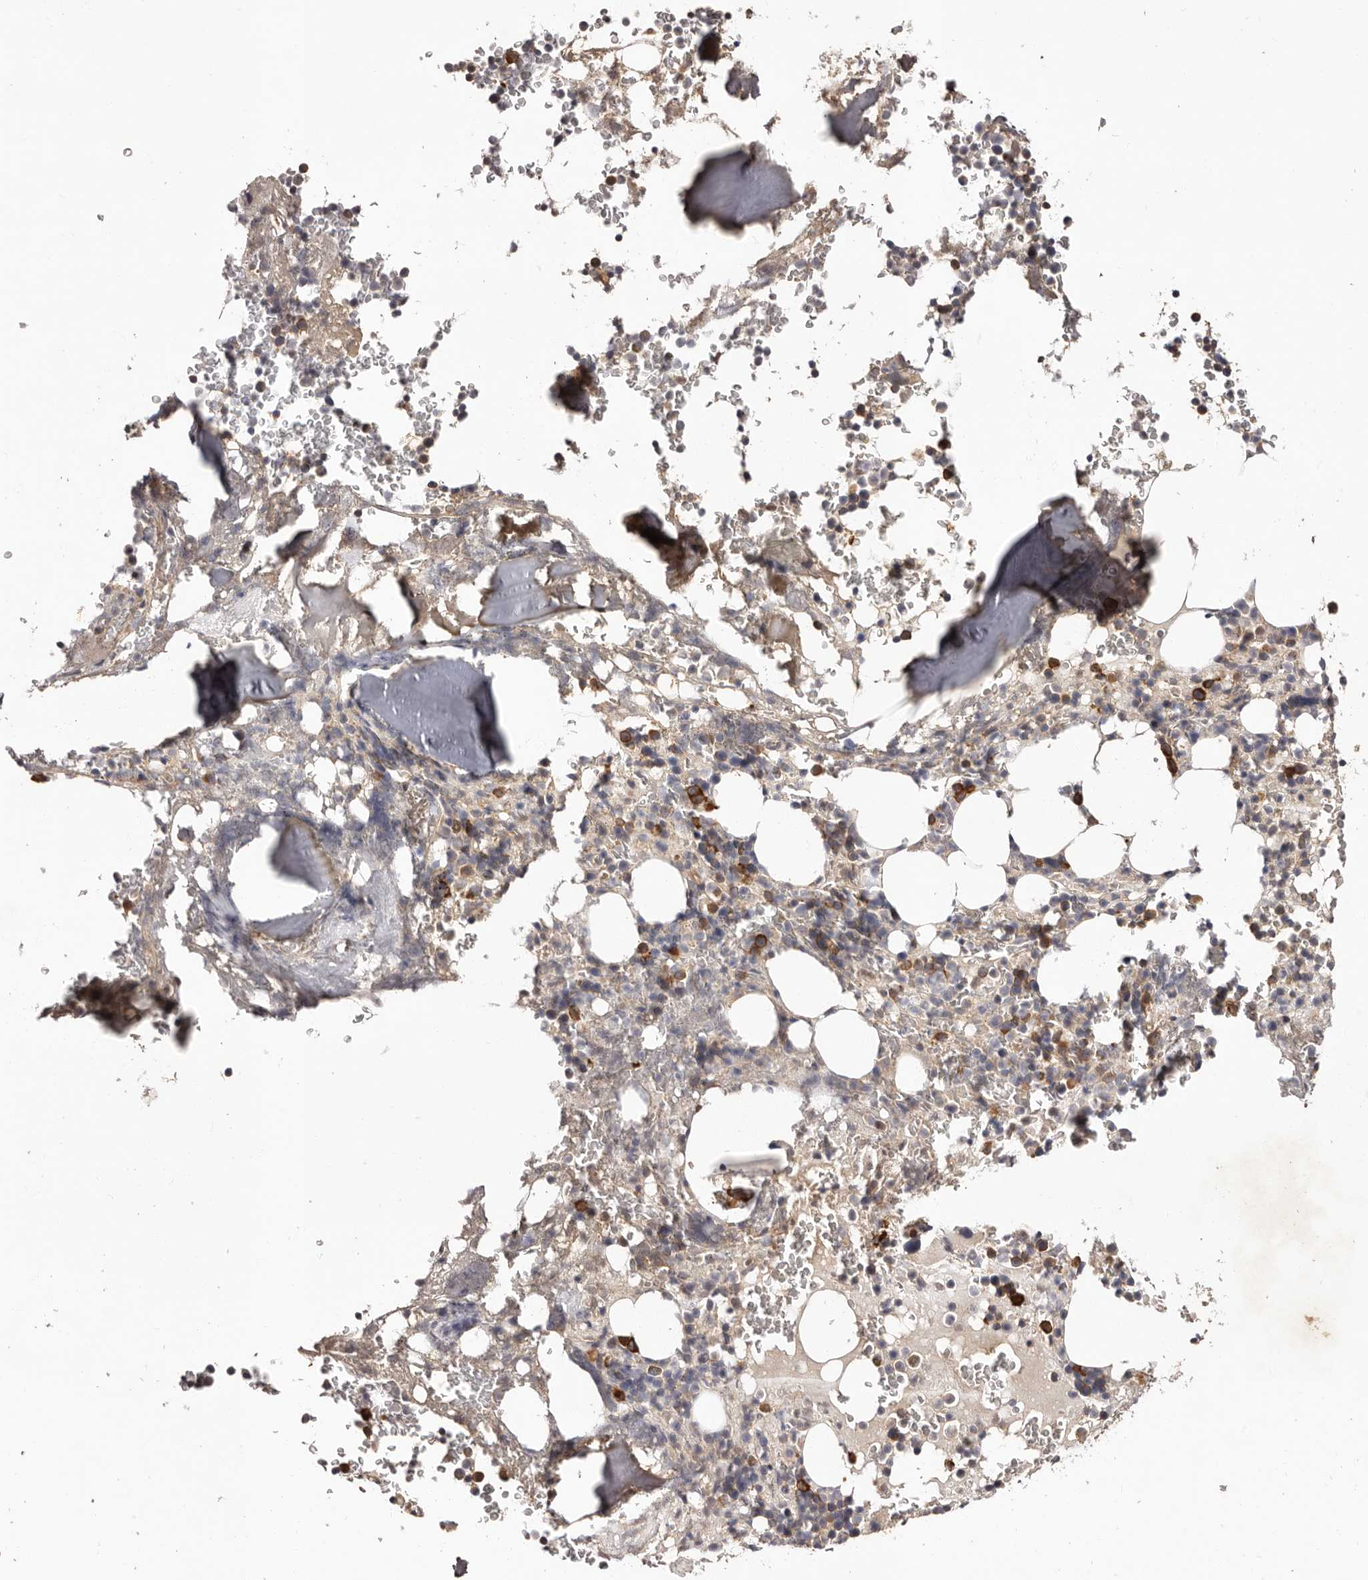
{"staining": {"intensity": "strong", "quantity": "<25%", "location": "cytoplasmic/membranous"}, "tissue": "bone marrow", "cell_type": "Hematopoietic cells", "image_type": "normal", "snomed": [{"axis": "morphology", "description": "Normal tissue, NOS"}, {"axis": "topography", "description": "Bone marrow"}], "caption": "This micrograph displays IHC staining of benign bone marrow, with medium strong cytoplasmic/membranous expression in approximately <25% of hematopoietic cells.", "gene": "LTV1", "patient": {"sex": "male", "age": 58}}